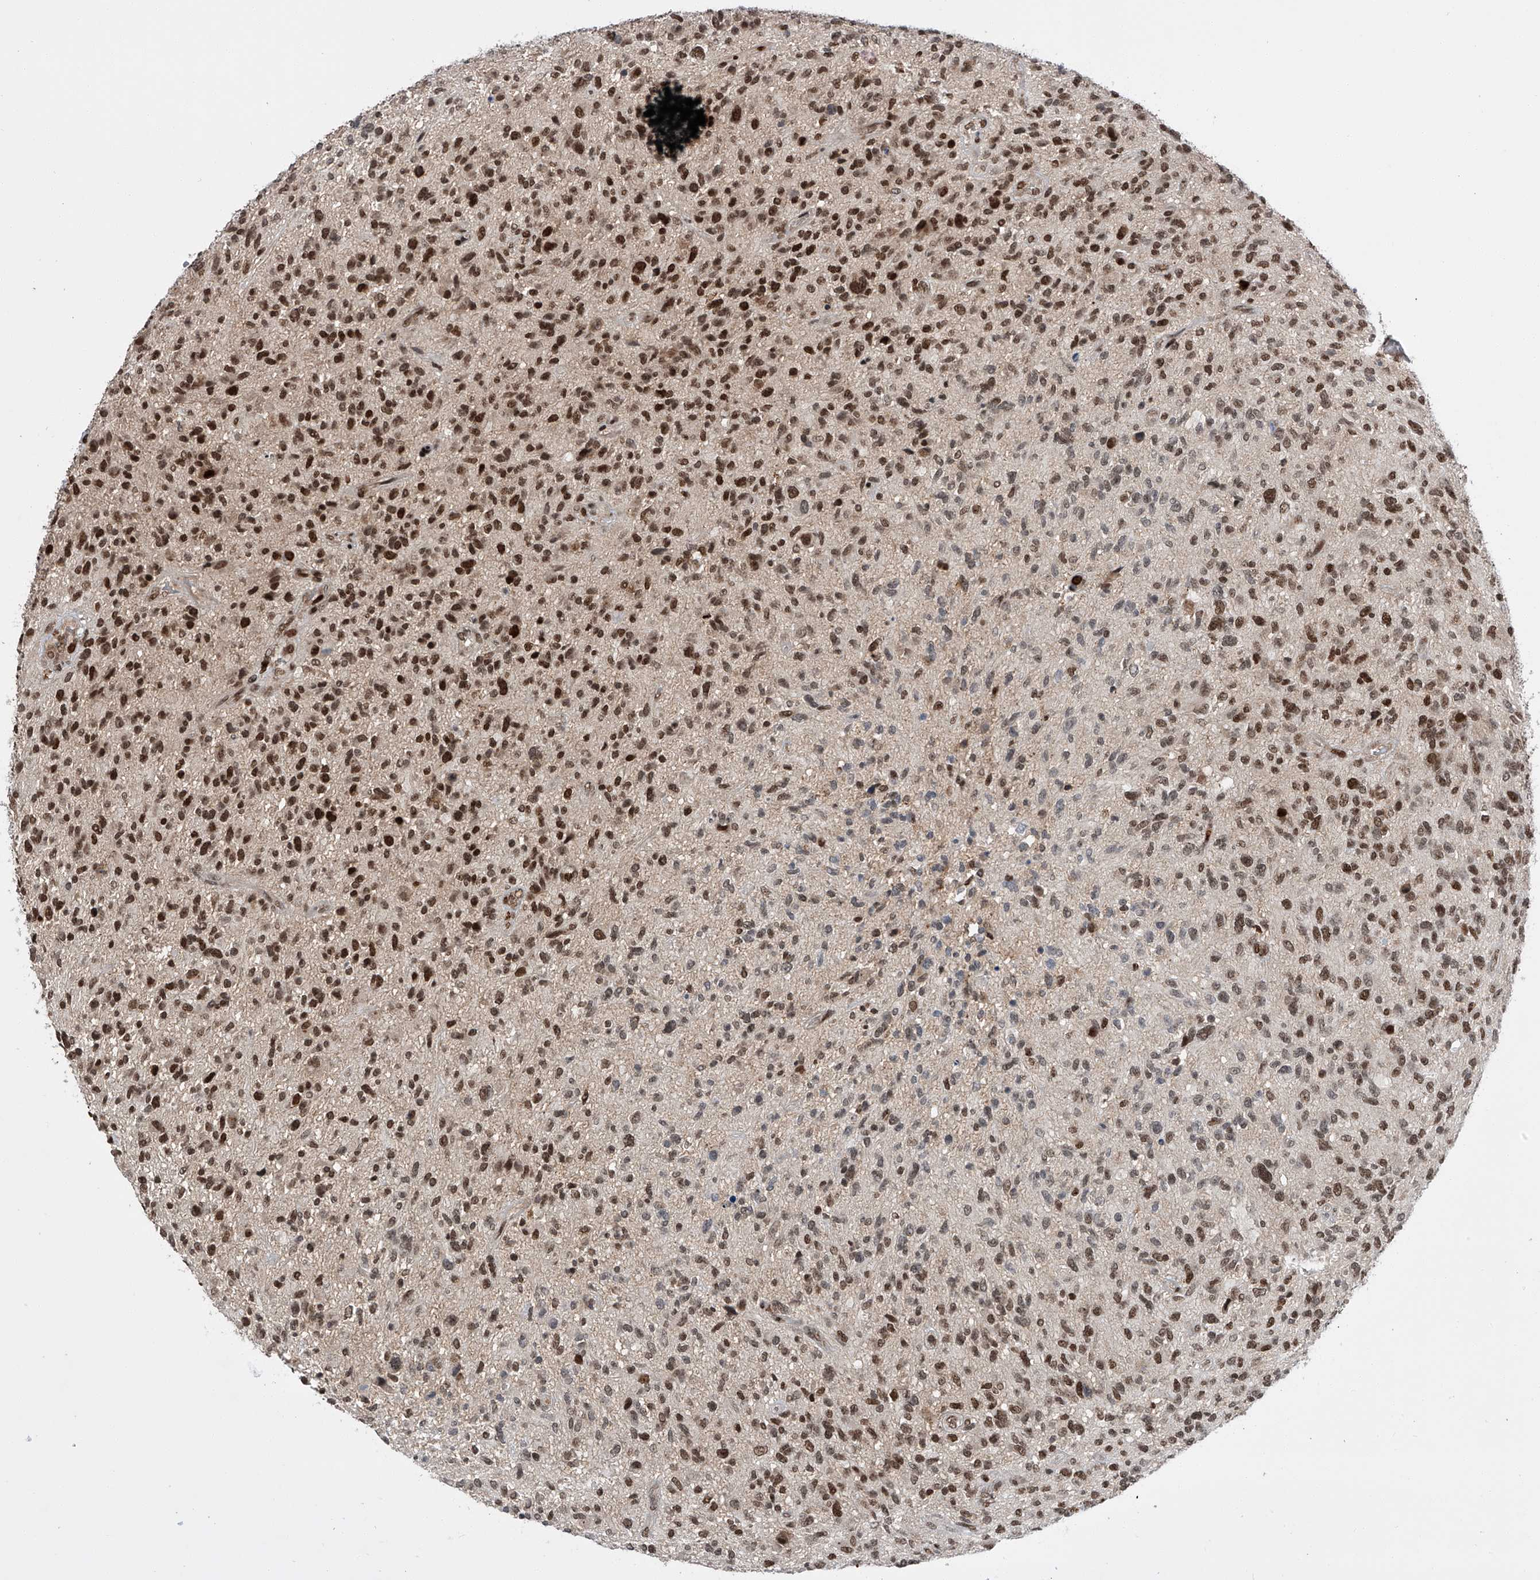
{"staining": {"intensity": "strong", "quantity": ">75%", "location": "nuclear"}, "tissue": "glioma", "cell_type": "Tumor cells", "image_type": "cancer", "snomed": [{"axis": "morphology", "description": "Glioma, malignant, High grade"}, {"axis": "topography", "description": "Brain"}], "caption": "Strong nuclear protein expression is appreciated in approximately >75% of tumor cells in glioma.", "gene": "ZNF280D", "patient": {"sex": "male", "age": 47}}